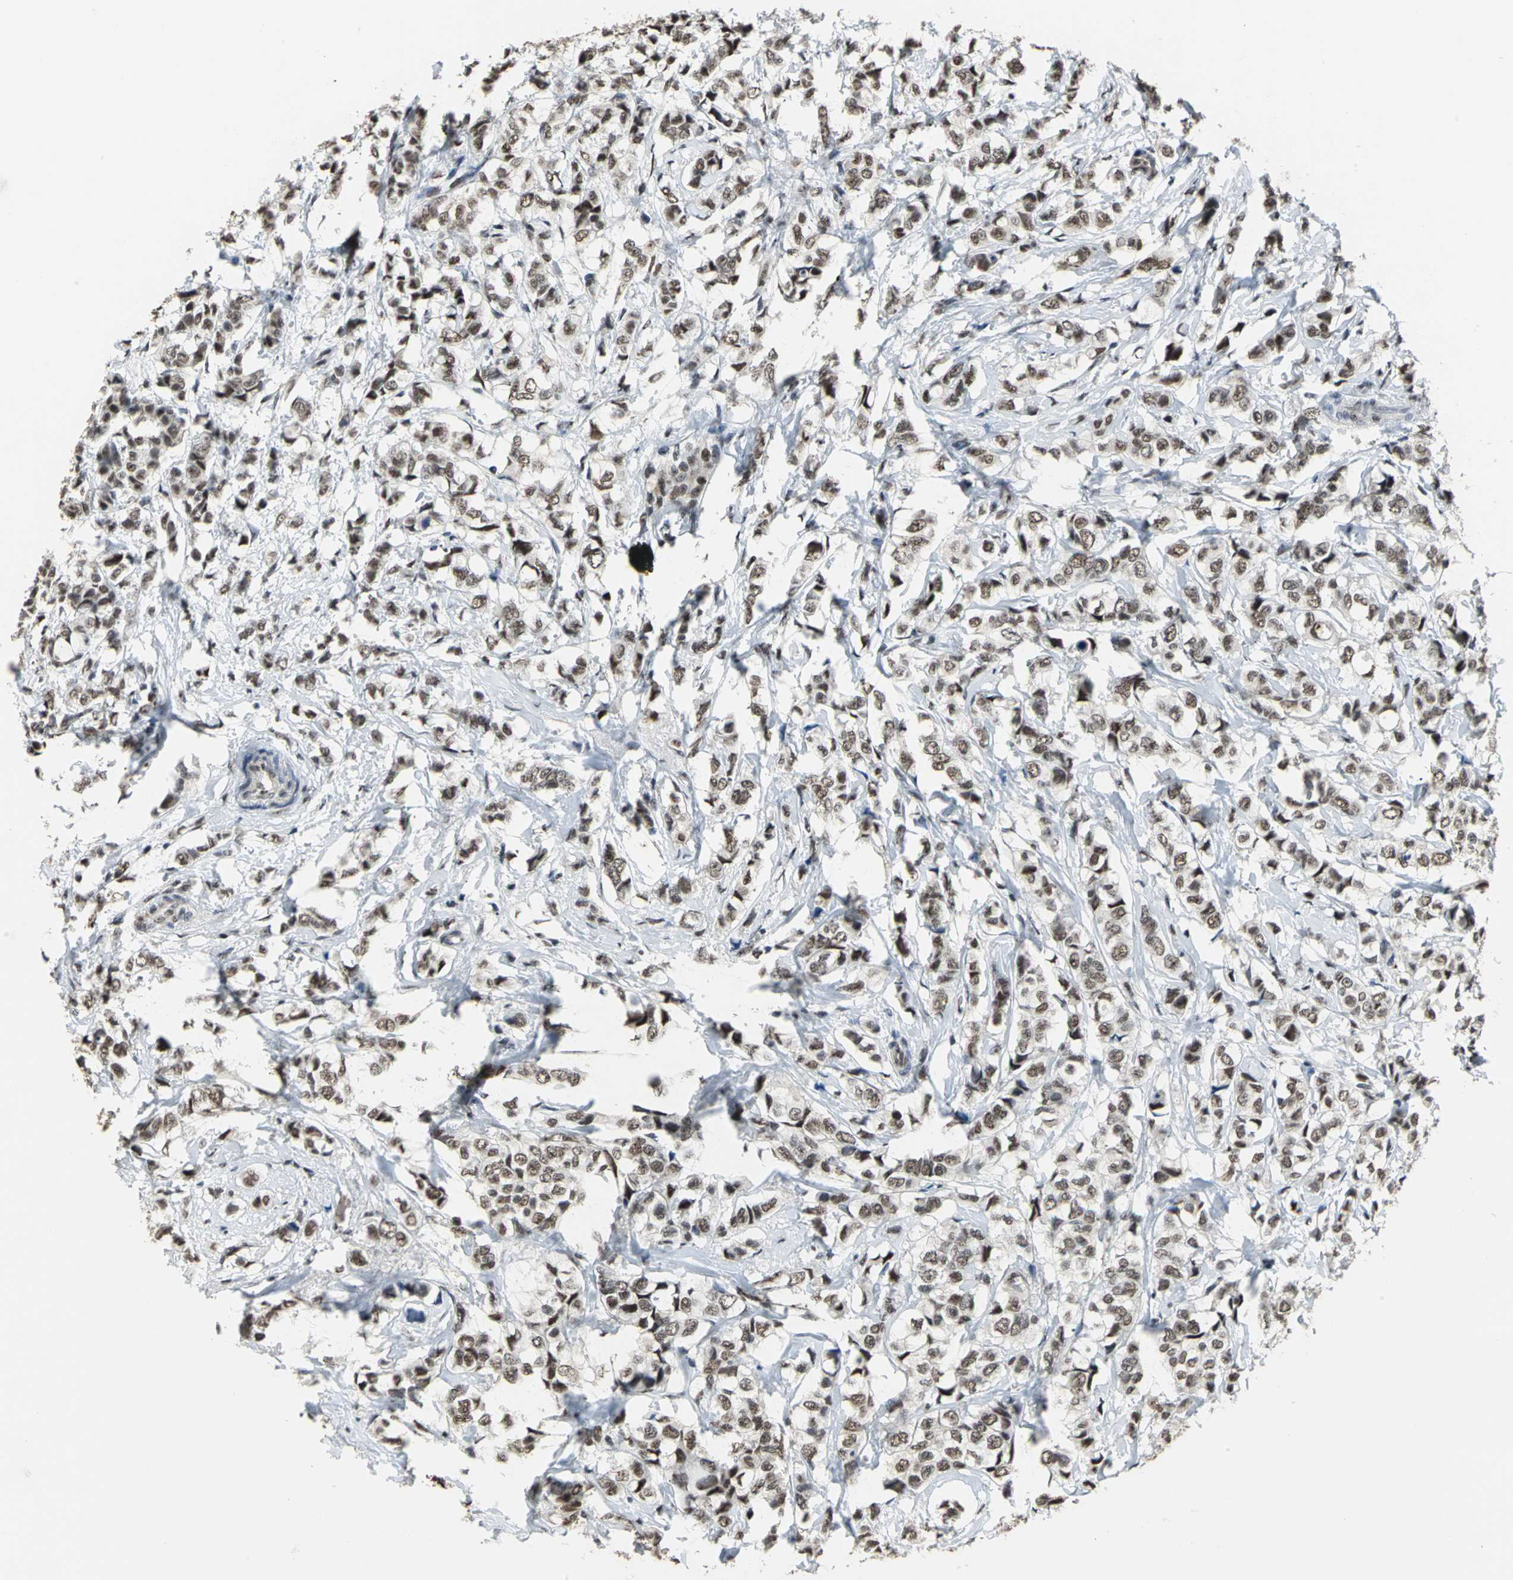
{"staining": {"intensity": "strong", "quantity": ">75%", "location": "nuclear"}, "tissue": "breast cancer", "cell_type": "Tumor cells", "image_type": "cancer", "snomed": [{"axis": "morphology", "description": "Lobular carcinoma"}, {"axis": "topography", "description": "Breast"}], "caption": "Lobular carcinoma (breast) stained for a protein (brown) shows strong nuclear positive expression in approximately >75% of tumor cells.", "gene": "CCDC88C", "patient": {"sex": "female", "age": 60}}